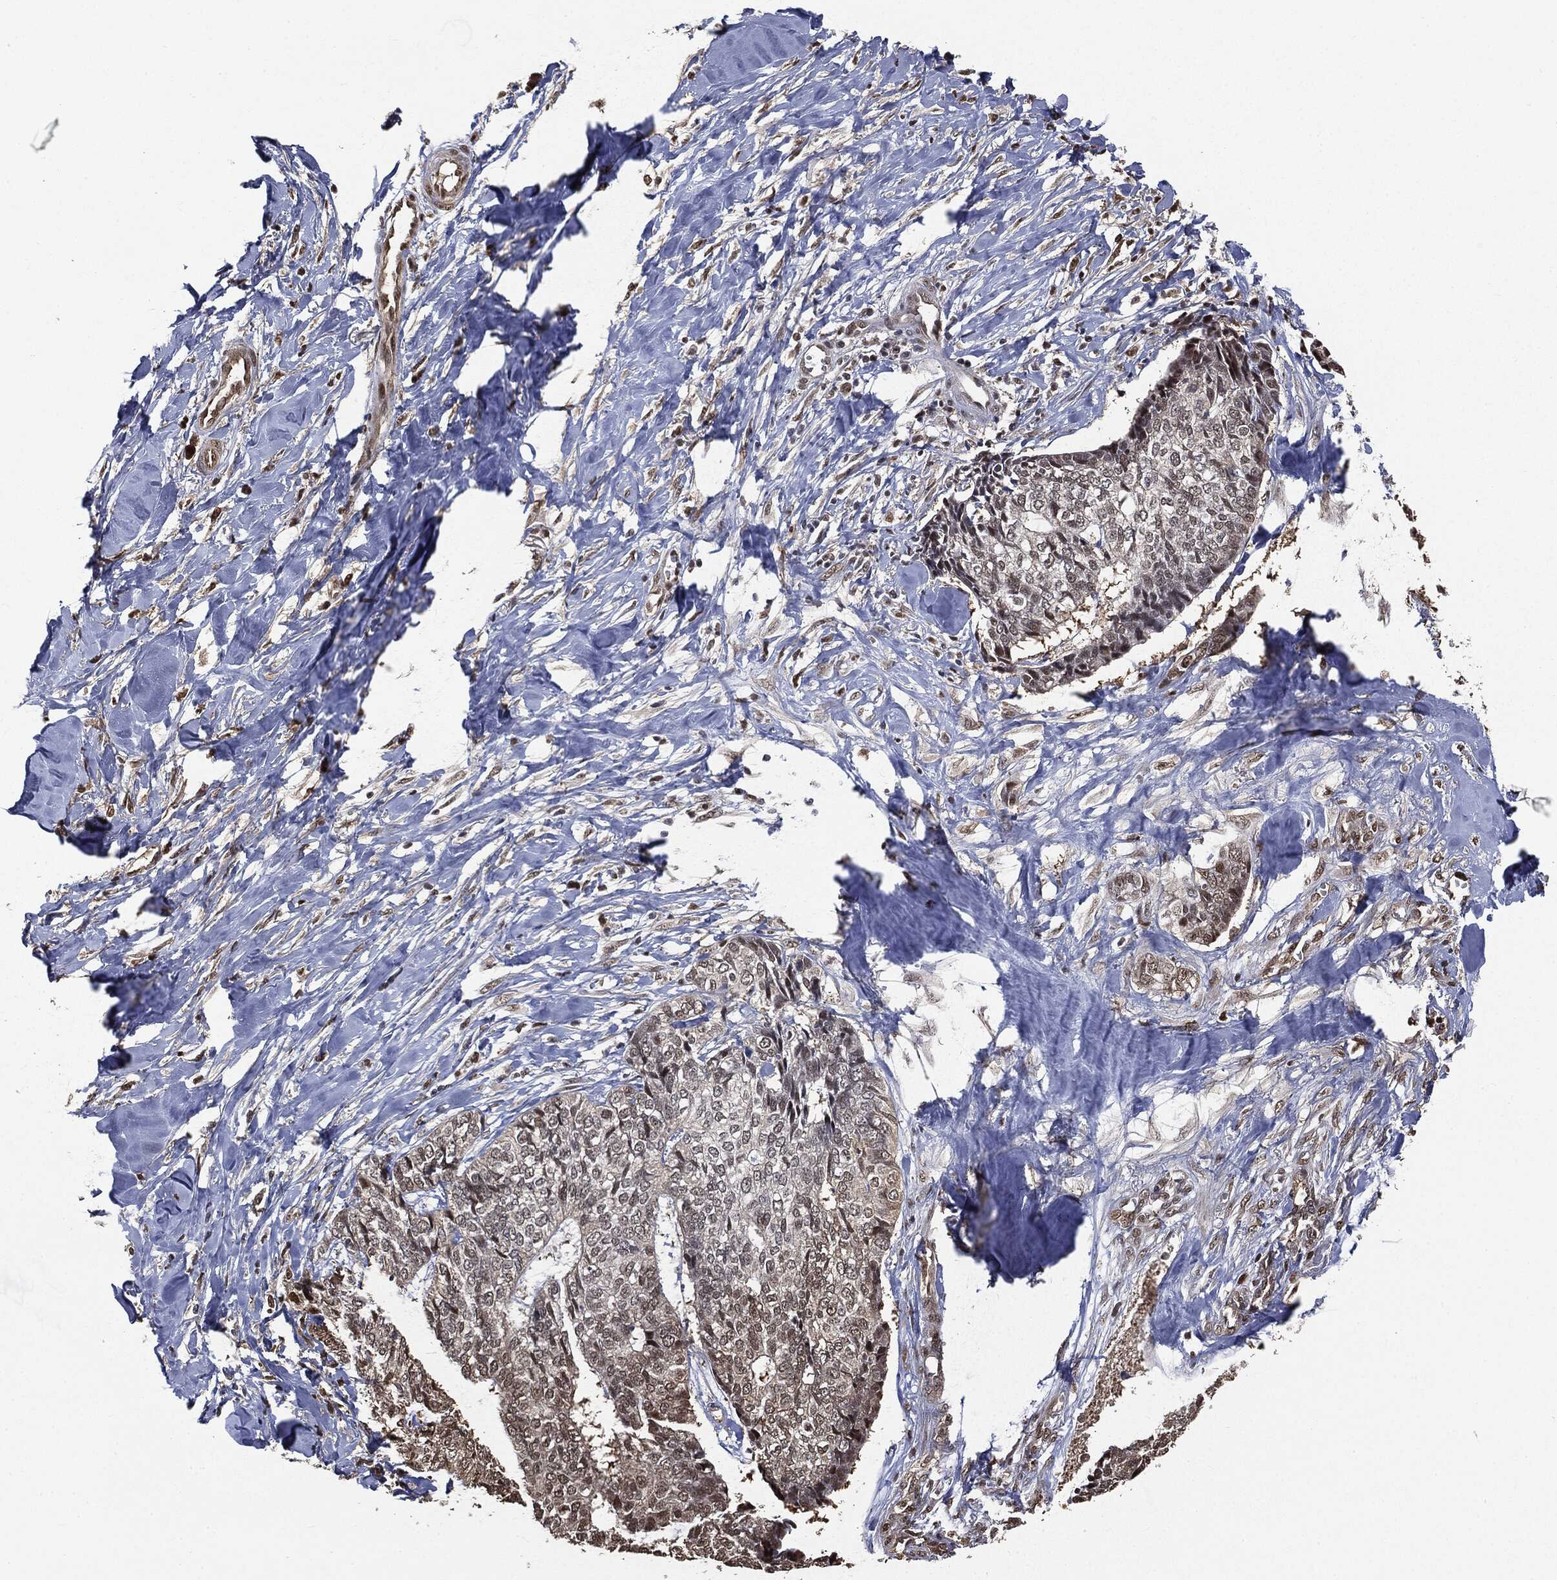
{"staining": {"intensity": "negative", "quantity": "none", "location": "none"}, "tissue": "skin cancer", "cell_type": "Tumor cells", "image_type": "cancer", "snomed": [{"axis": "morphology", "description": "Basal cell carcinoma"}, {"axis": "topography", "description": "Skin"}], "caption": "The micrograph shows no significant positivity in tumor cells of basal cell carcinoma (skin).", "gene": "SHLD2", "patient": {"sex": "male", "age": 86}}